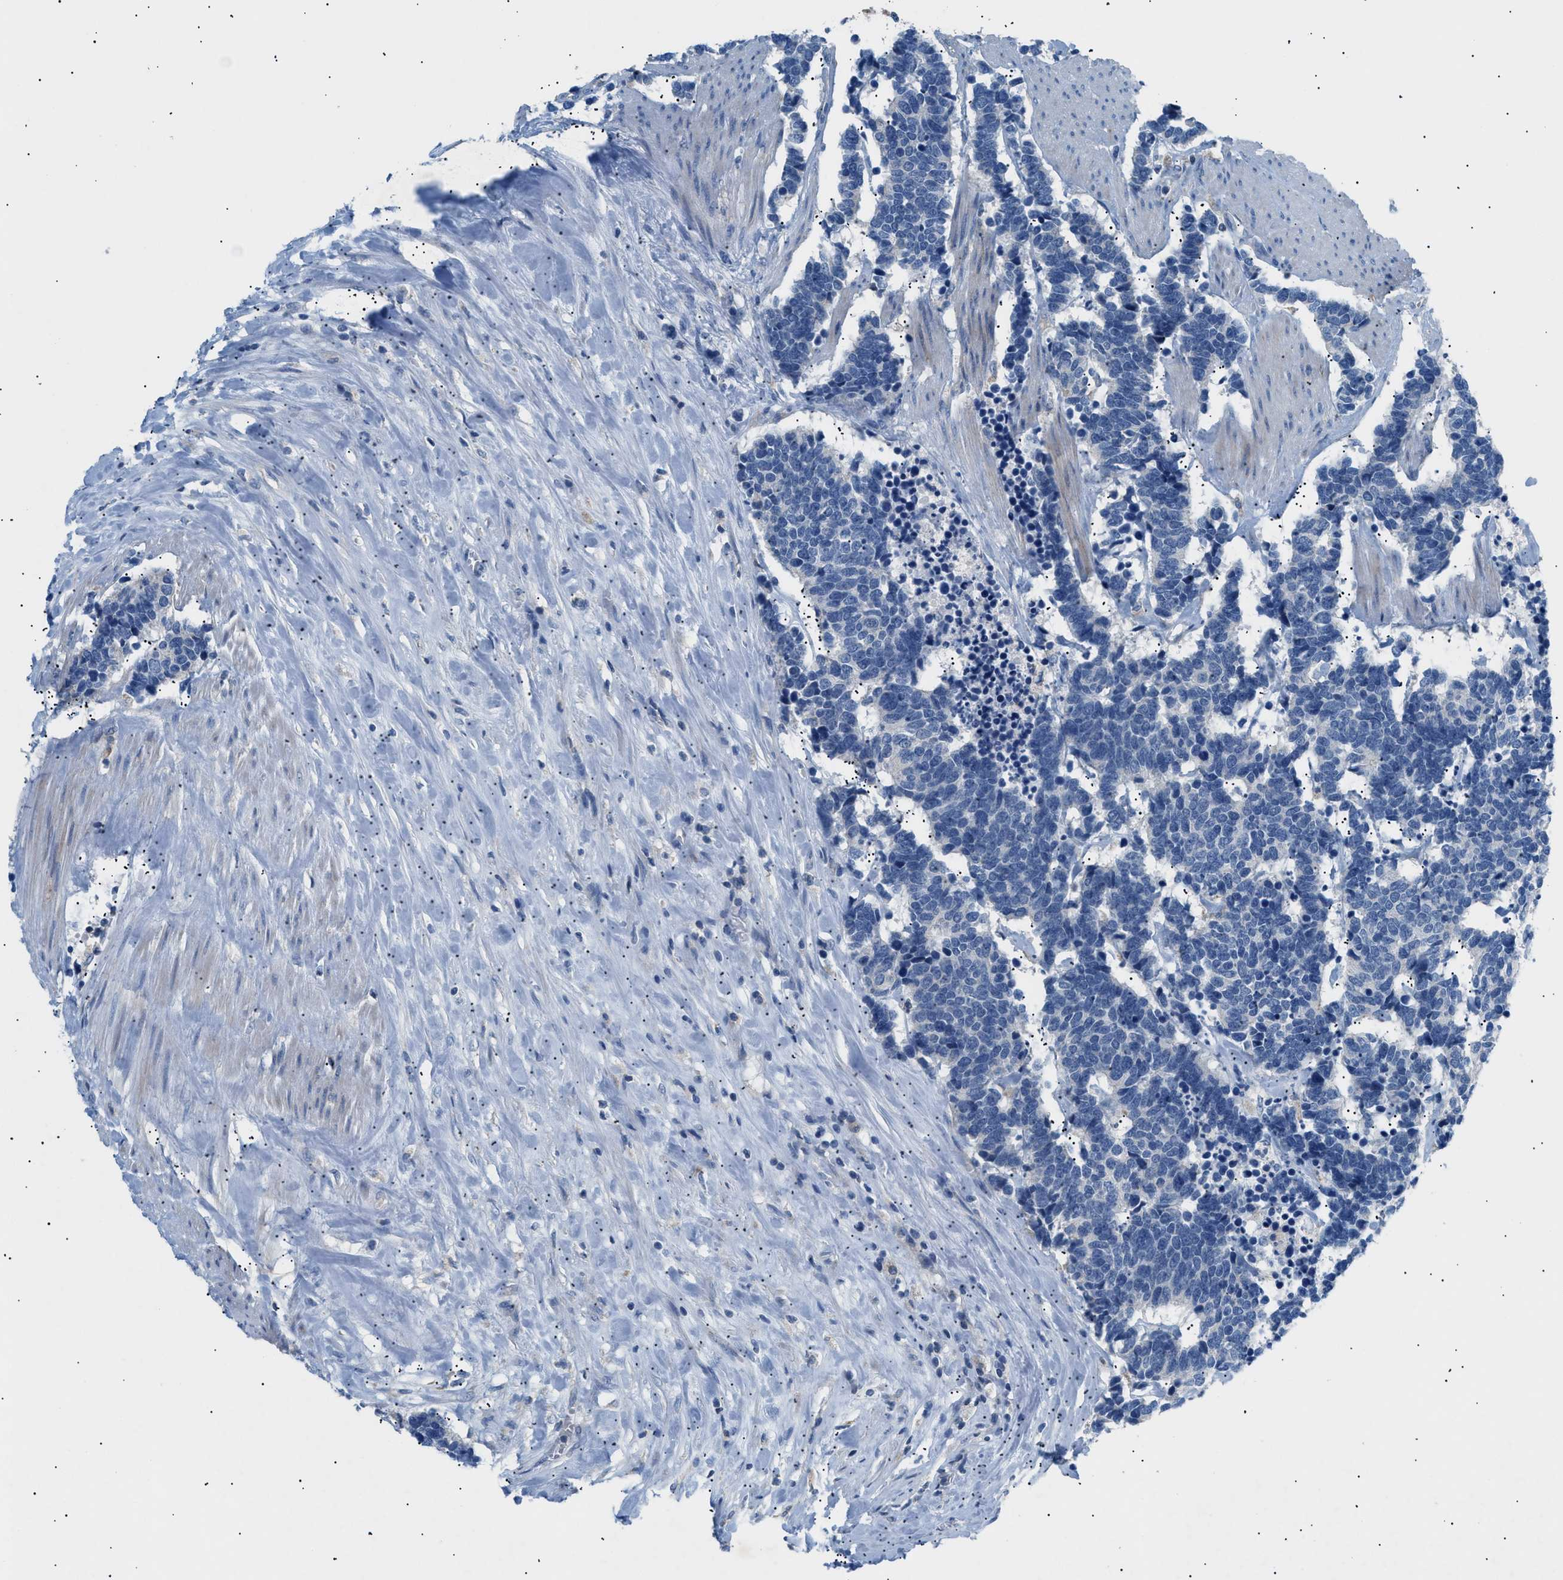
{"staining": {"intensity": "negative", "quantity": "none", "location": "none"}, "tissue": "carcinoid", "cell_type": "Tumor cells", "image_type": "cancer", "snomed": [{"axis": "morphology", "description": "Carcinoma, NOS"}, {"axis": "morphology", "description": "Carcinoid, malignant, NOS"}, {"axis": "topography", "description": "Urinary bladder"}], "caption": "IHC photomicrograph of carcinoid (malignant) stained for a protein (brown), which shows no positivity in tumor cells.", "gene": "ILDR1", "patient": {"sex": "male", "age": 57}}